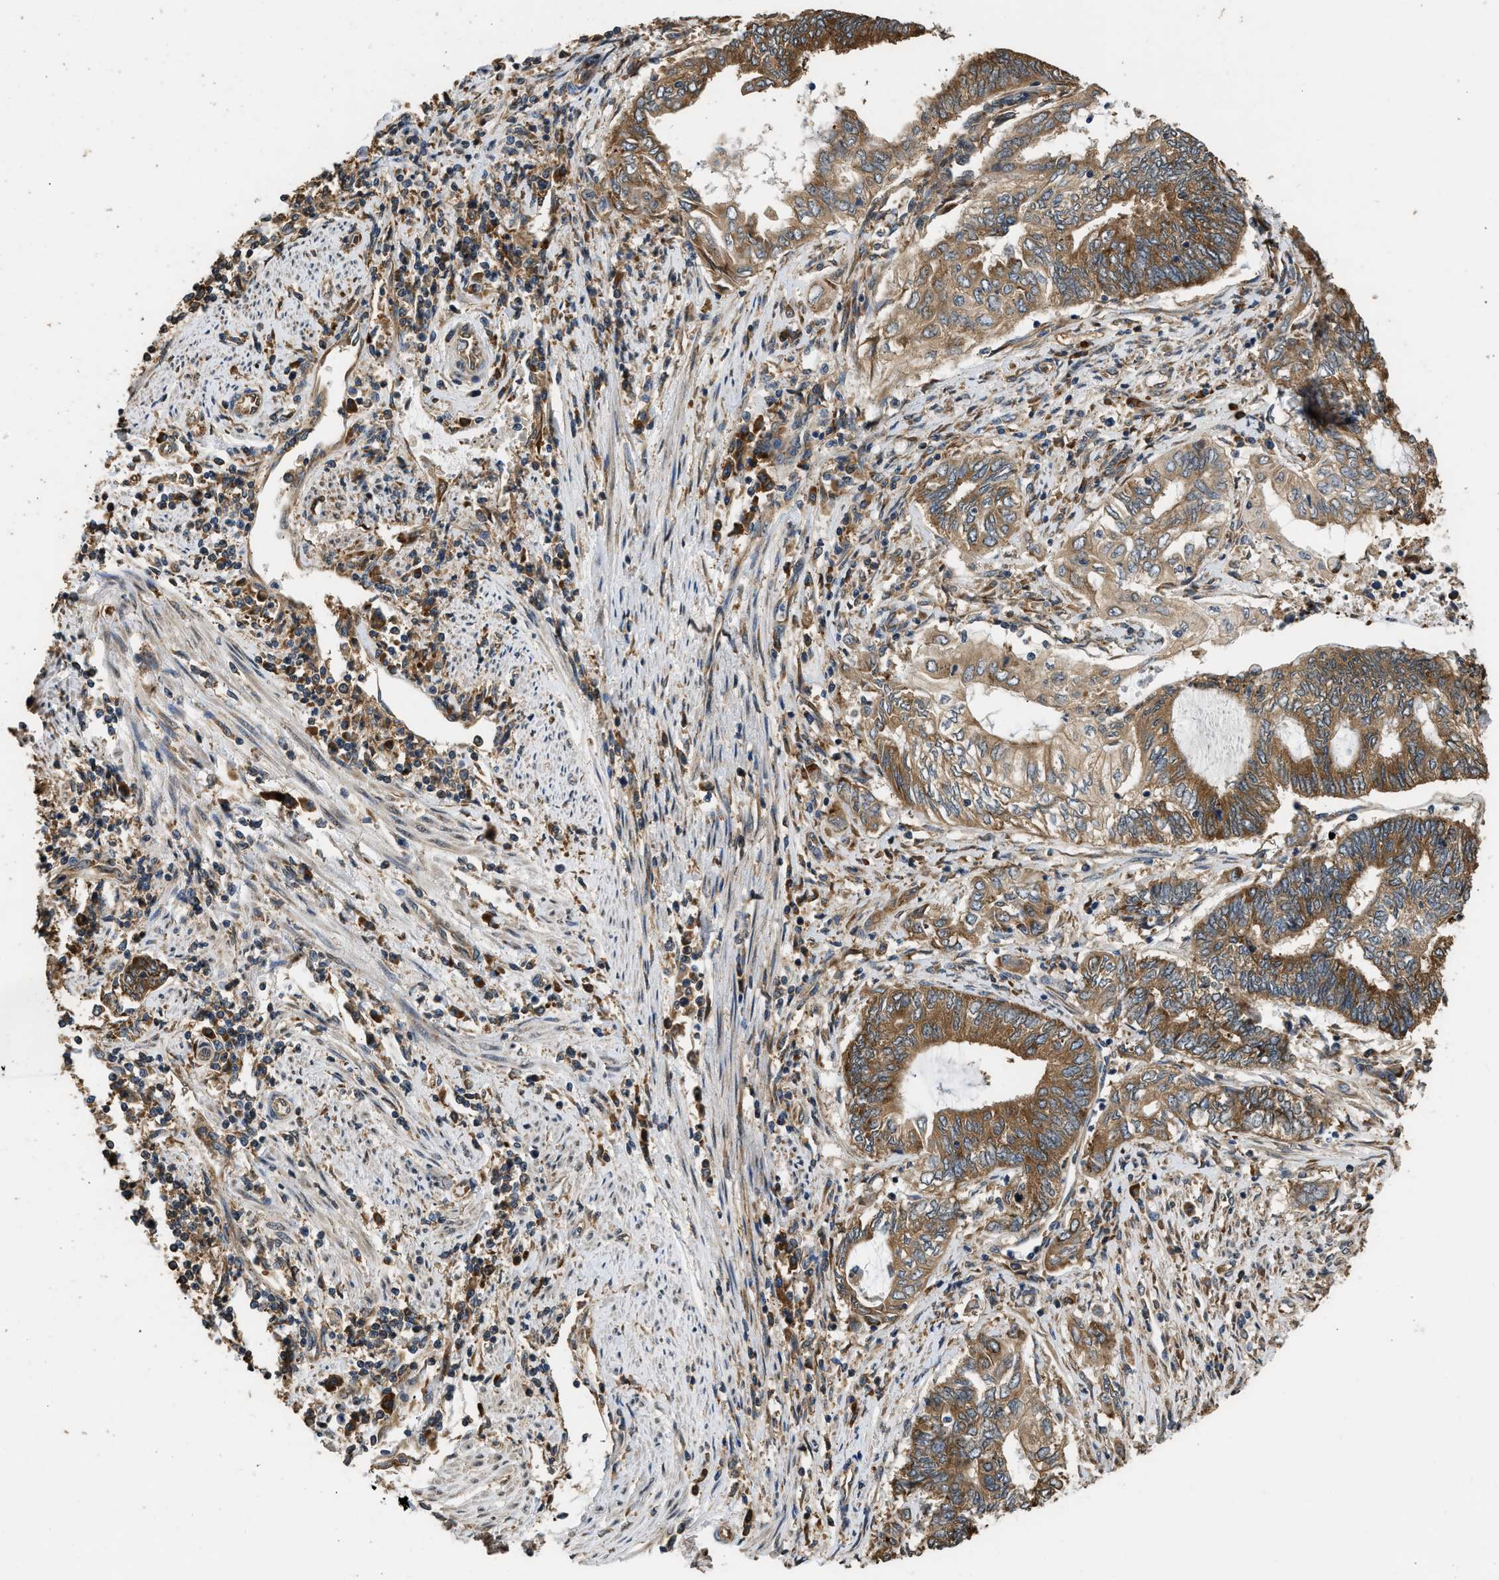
{"staining": {"intensity": "strong", "quantity": ">75%", "location": "cytoplasmic/membranous"}, "tissue": "endometrial cancer", "cell_type": "Tumor cells", "image_type": "cancer", "snomed": [{"axis": "morphology", "description": "Adenocarcinoma, NOS"}, {"axis": "topography", "description": "Uterus"}, {"axis": "topography", "description": "Endometrium"}], "caption": "Human endometrial cancer (adenocarcinoma) stained with a protein marker reveals strong staining in tumor cells.", "gene": "SLC36A4", "patient": {"sex": "female", "age": 70}}